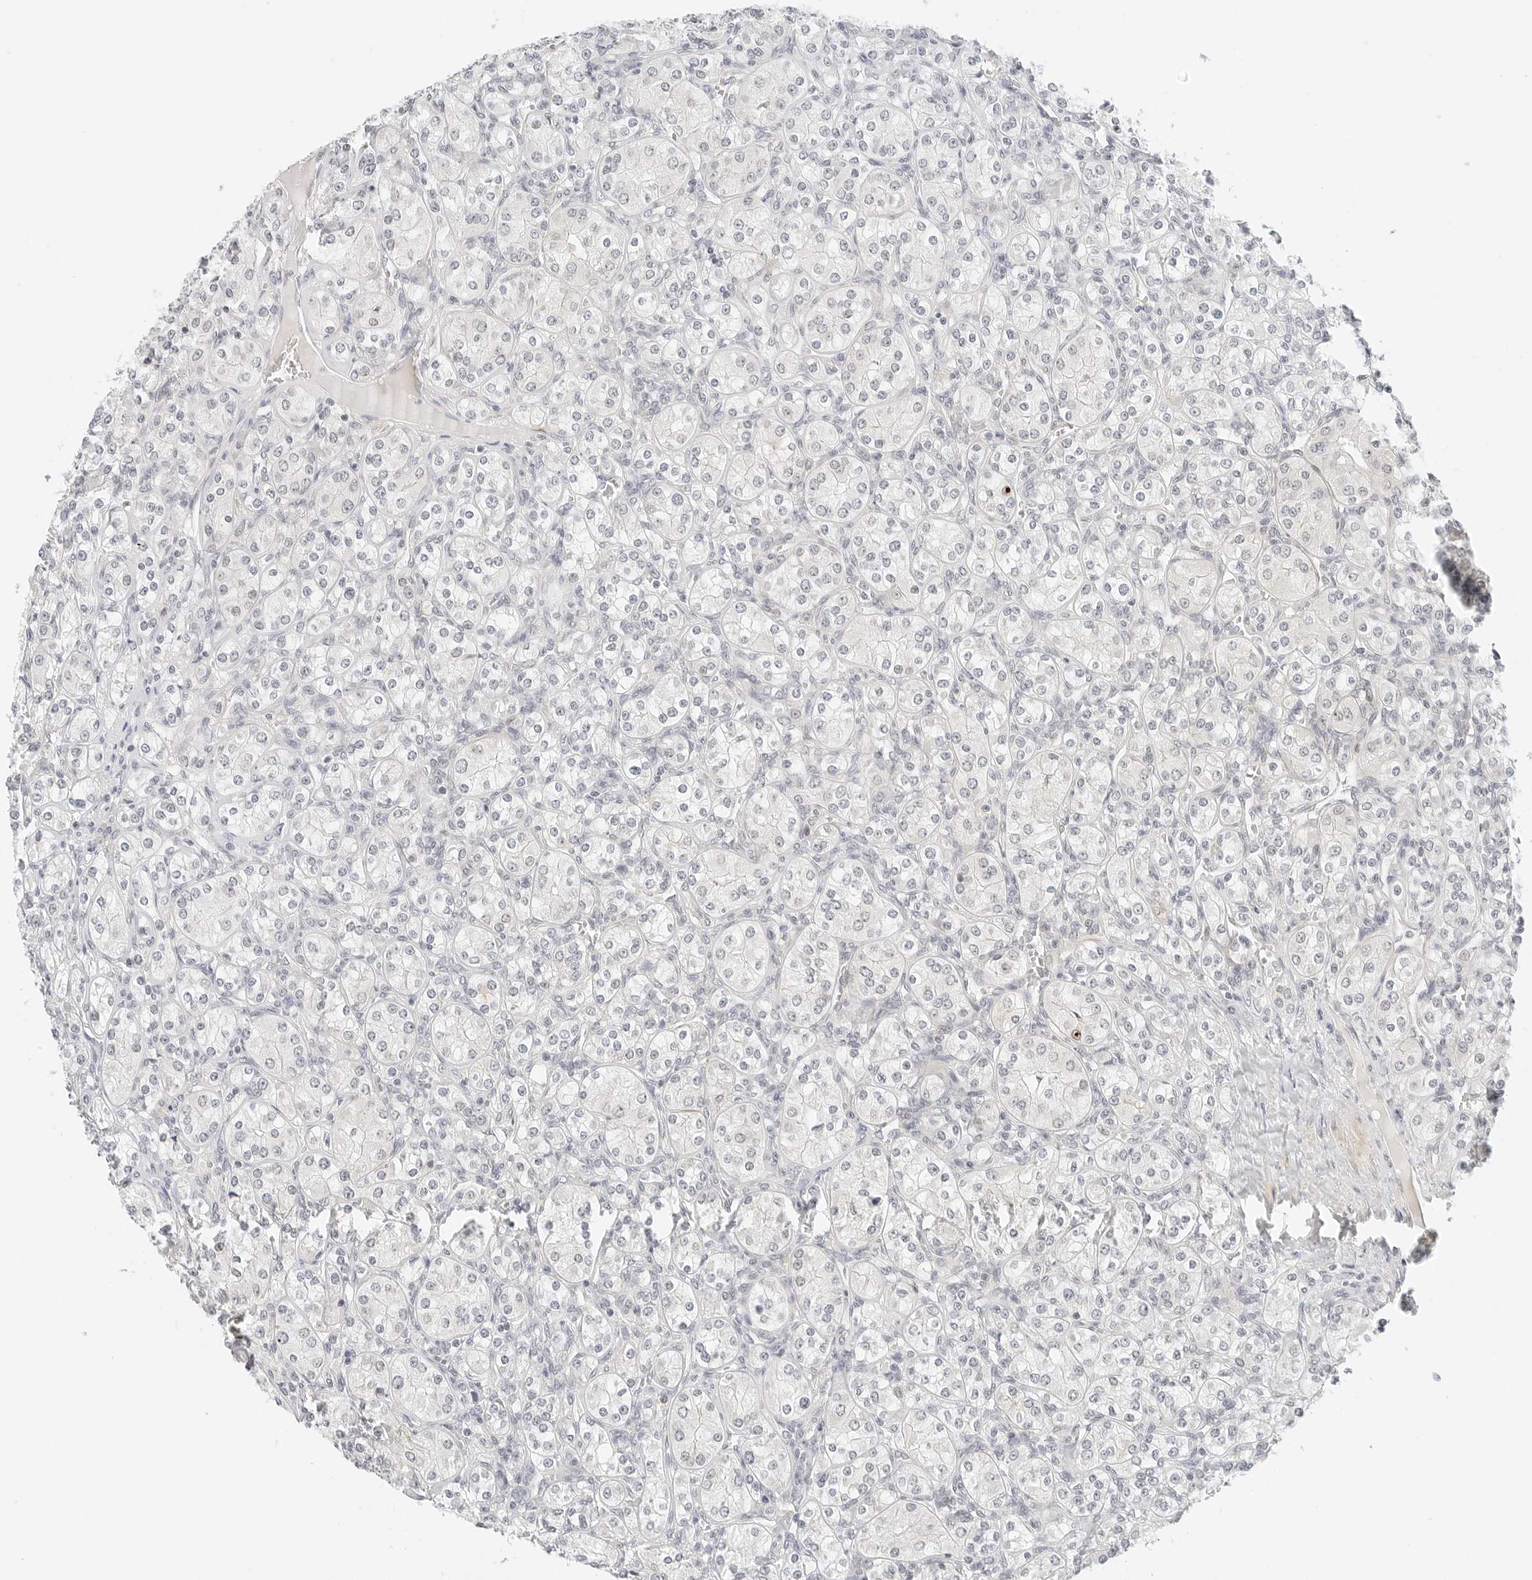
{"staining": {"intensity": "negative", "quantity": "none", "location": "none"}, "tissue": "renal cancer", "cell_type": "Tumor cells", "image_type": "cancer", "snomed": [{"axis": "morphology", "description": "Adenocarcinoma, NOS"}, {"axis": "topography", "description": "Kidney"}], "caption": "Adenocarcinoma (renal) was stained to show a protein in brown. There is no significant positivity in tumor cells.", "gene": "NEO1", "patient": {"sex": "male", "age": 77}}